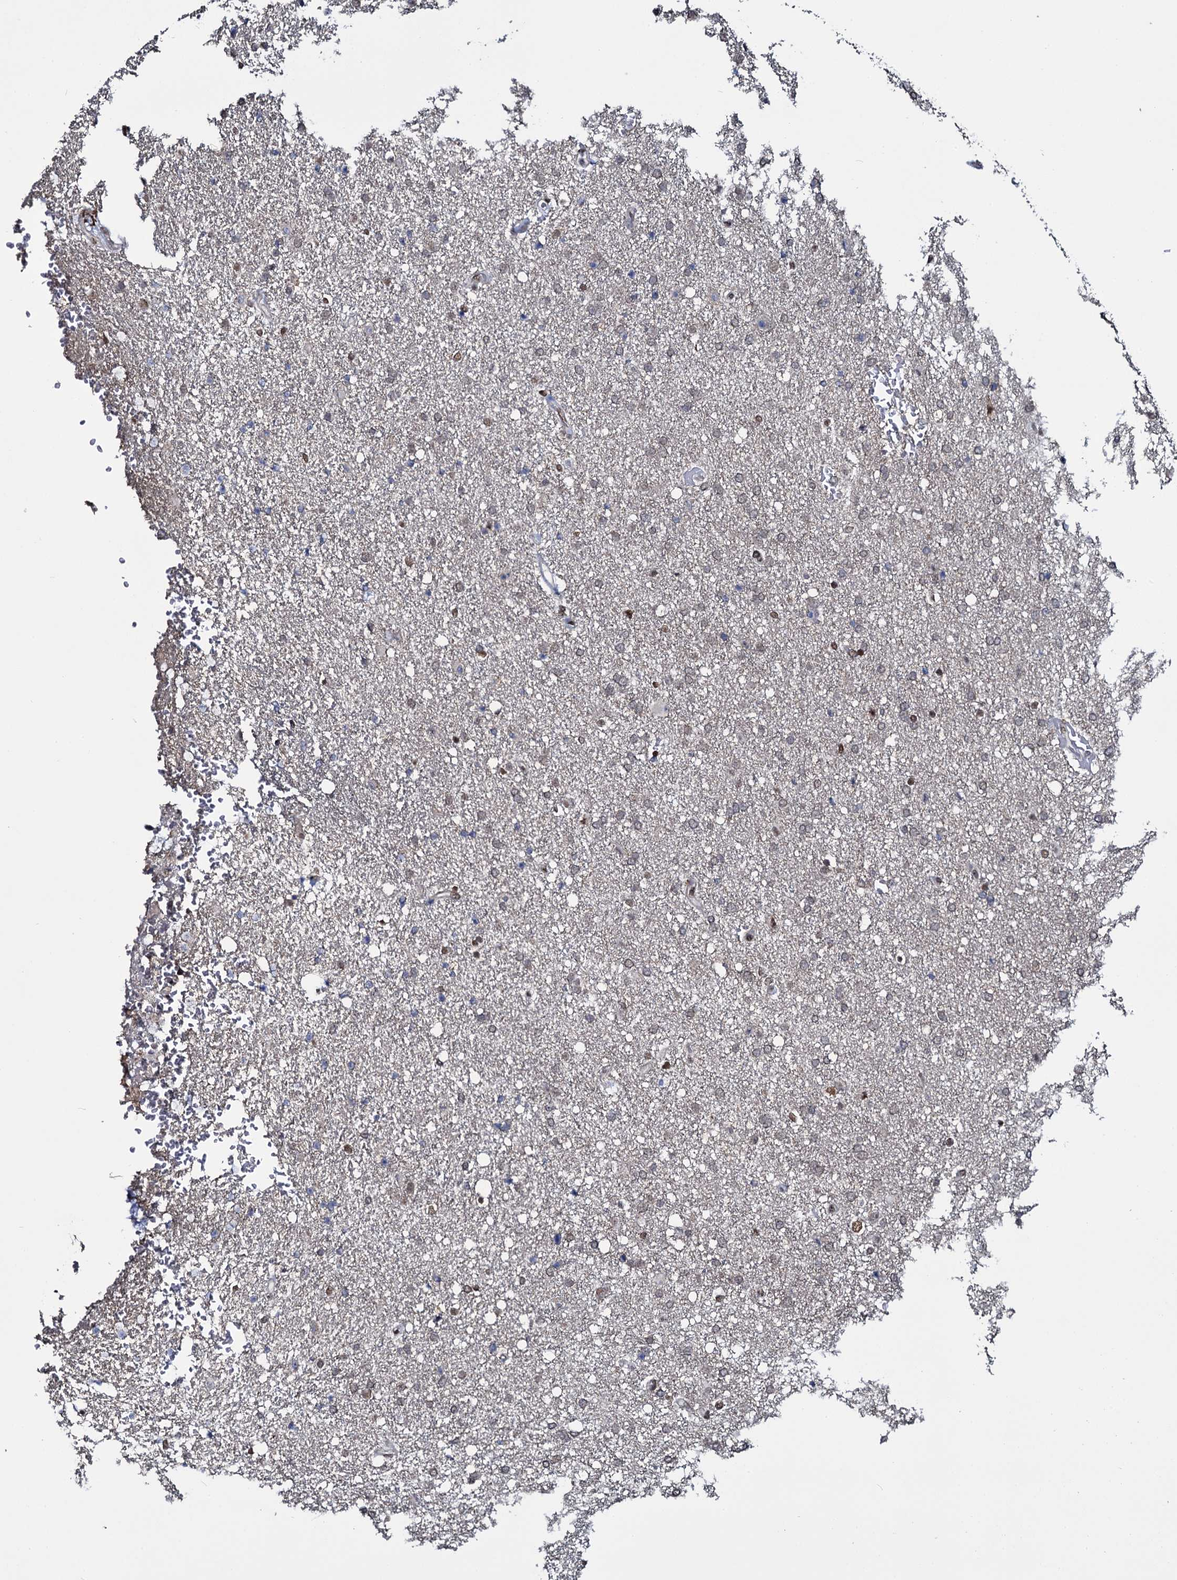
{"staining": {"intensity": "negative", "quantity": "none", "location": "none"}, "tissue": "glioma", "cell_type": "Tumor cells", "image_type": "cancer", "snomed": [{"axis": "morphology", "description": "Glioma, malignant, High grade"}, {"axis": "topography", "description": "Brain"}], "caption": "Photomicrograph shows no protein positivity in tumor cells of glioma tissue.", "gene": "SH2D4B", "patient": {"sex": "male", "age": 72}}